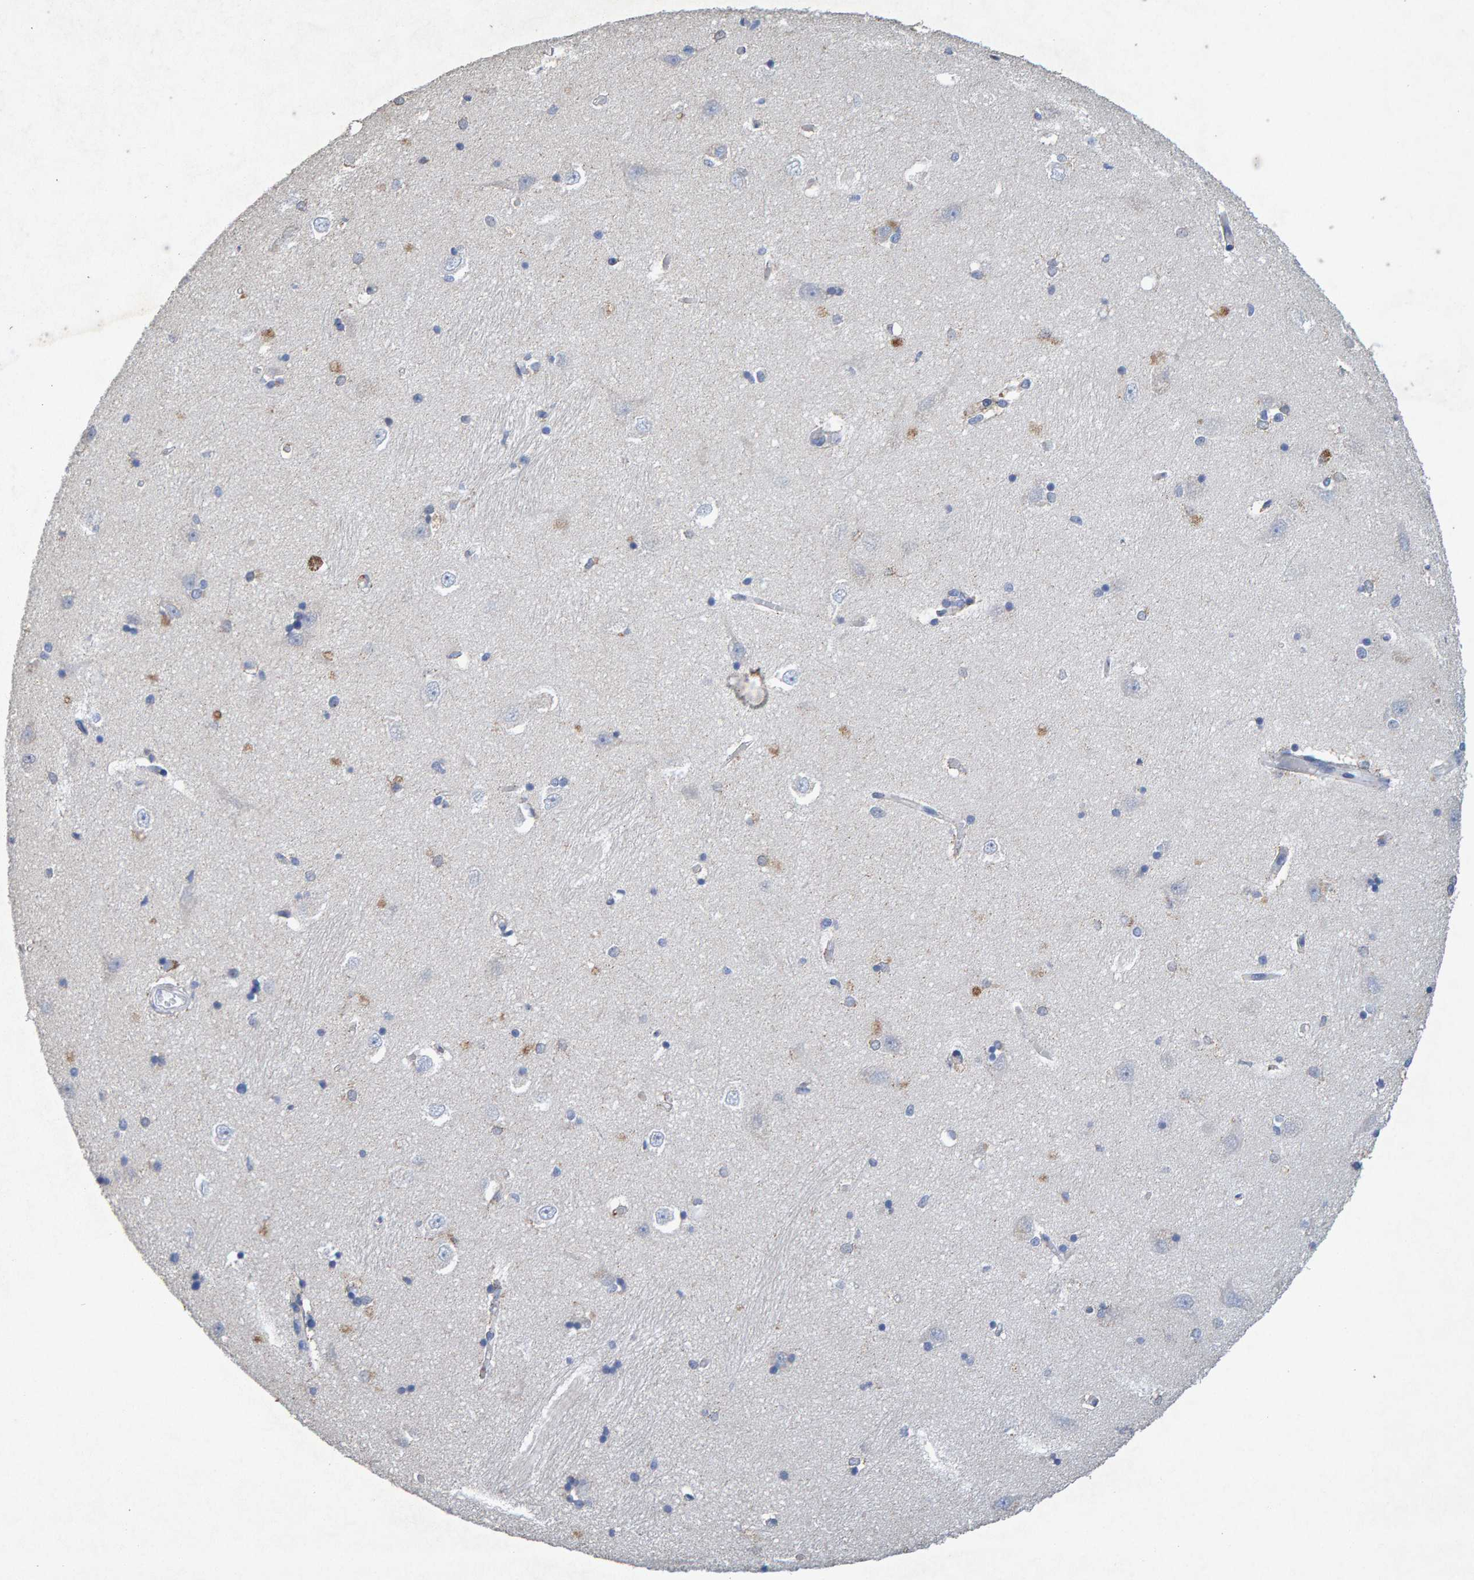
{"staining": {"intensity": "weak", "quantity": "<25%", "location": "cytoplasmic/membranous"}, "tissue": "hippocampus", "cell_type": "Glial cells", "image_type": "normal", "snomed": [{"axis": "morphology", "description": "Normal tissue, NOS"}, {"axis": "topography", "description": "Hippocampus"}], "caption": "This is an immunohistochemistry (IHC) photomicrograph of normal human hippocampus. There is no staining in glial cells.", "gene": "CTH", "patient": {"sex": "male", "age": 45}}